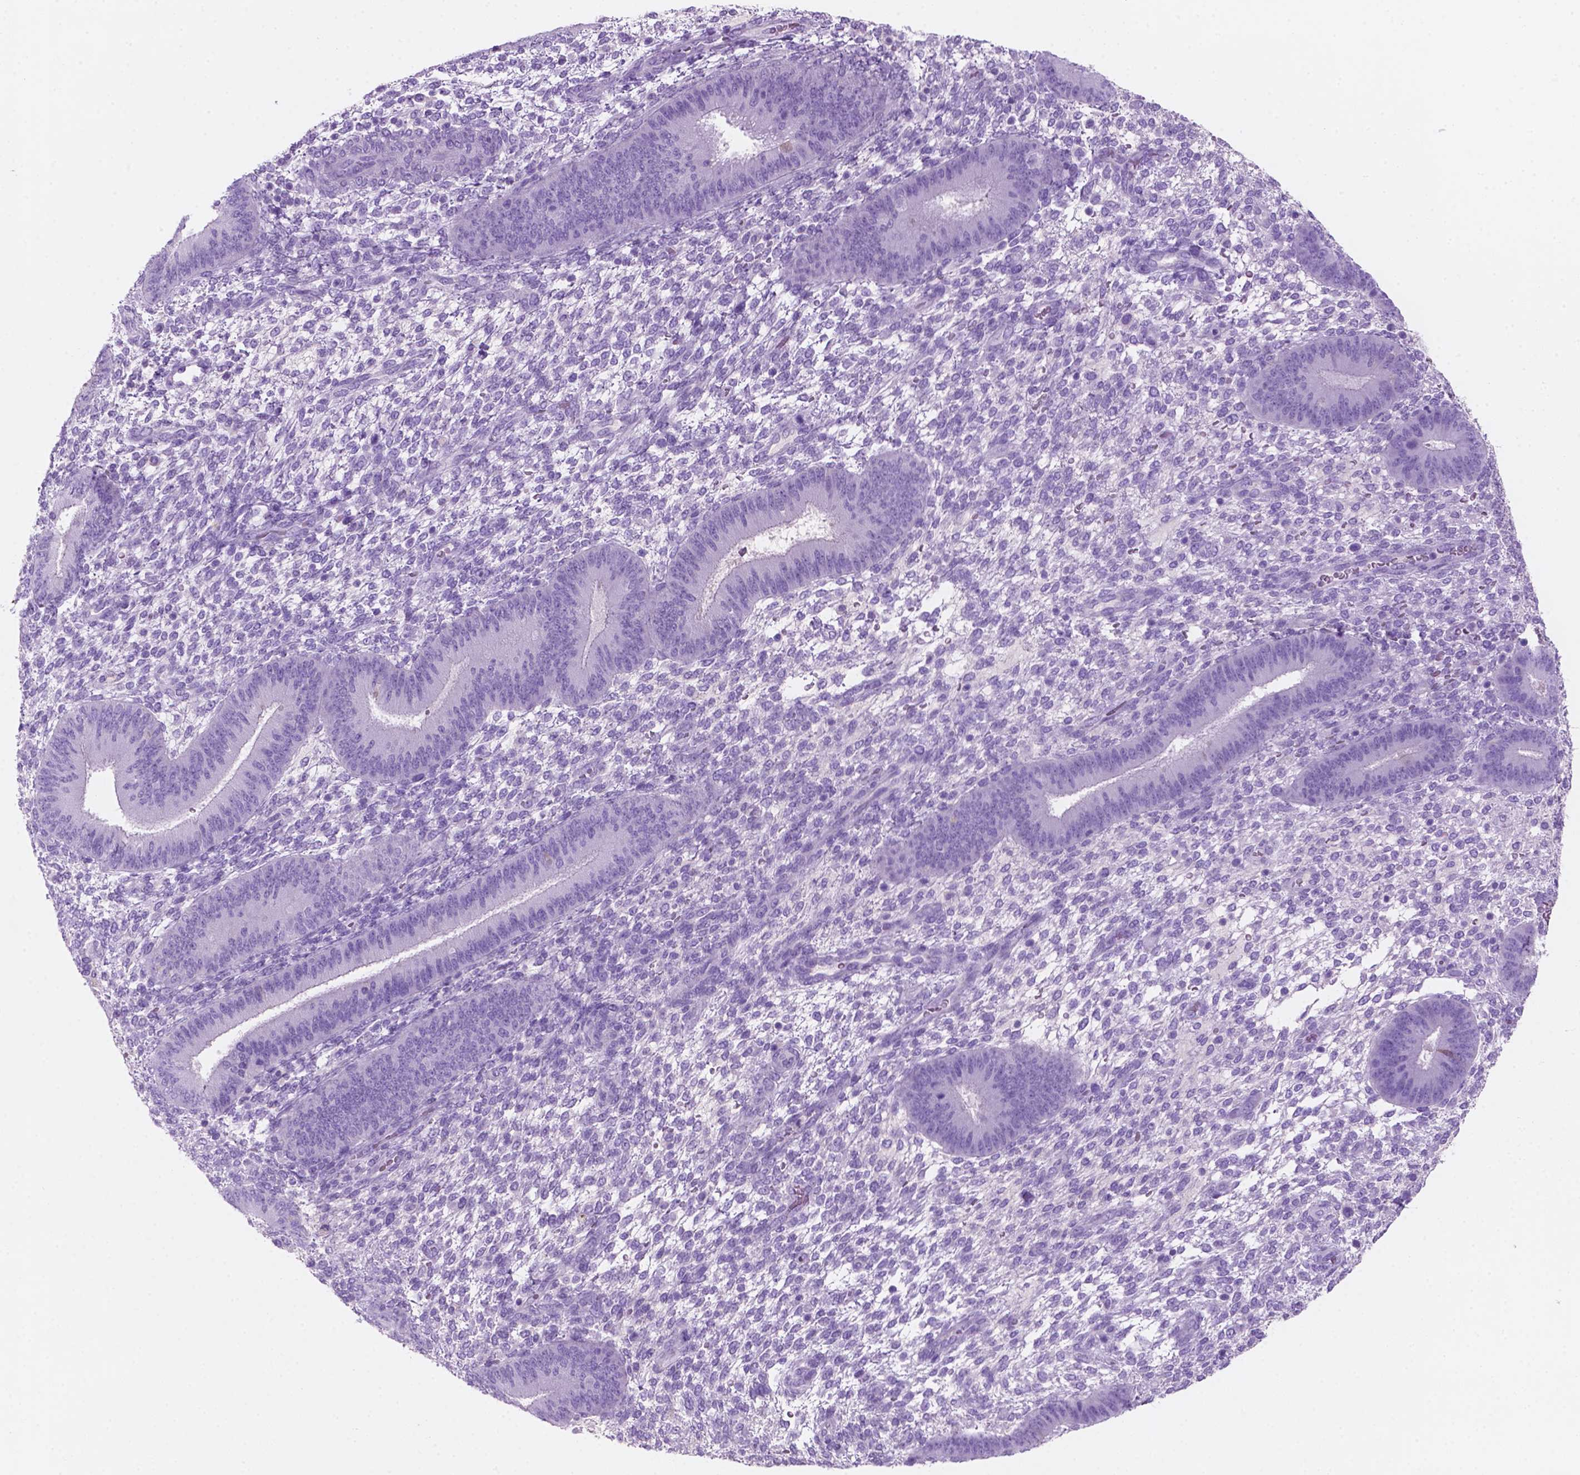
{"staining": {"intensity": "negative", "quantity": "none", "location": "none"}, "tissue": "endometrium", "cell_type": "Cells in endometrial stroma", "image_type": "normal", "snomed": [{"axis": "morphology", "description": "Normal tissue, NOS"}, {"axis": "topography", "description": "Endometrium"}], "caption": "DAB (3,3'-diaminobenzidine) immunohistochemical staining of unremarkable endometrium shows no significant expression in cells in endometrial stroma. (DAB immunohistochemistry (IHC) visualized using brightfield microscopy, high magnification).", "gene": "POU4F1", "patient": {"sex": "female", "age": 39}}